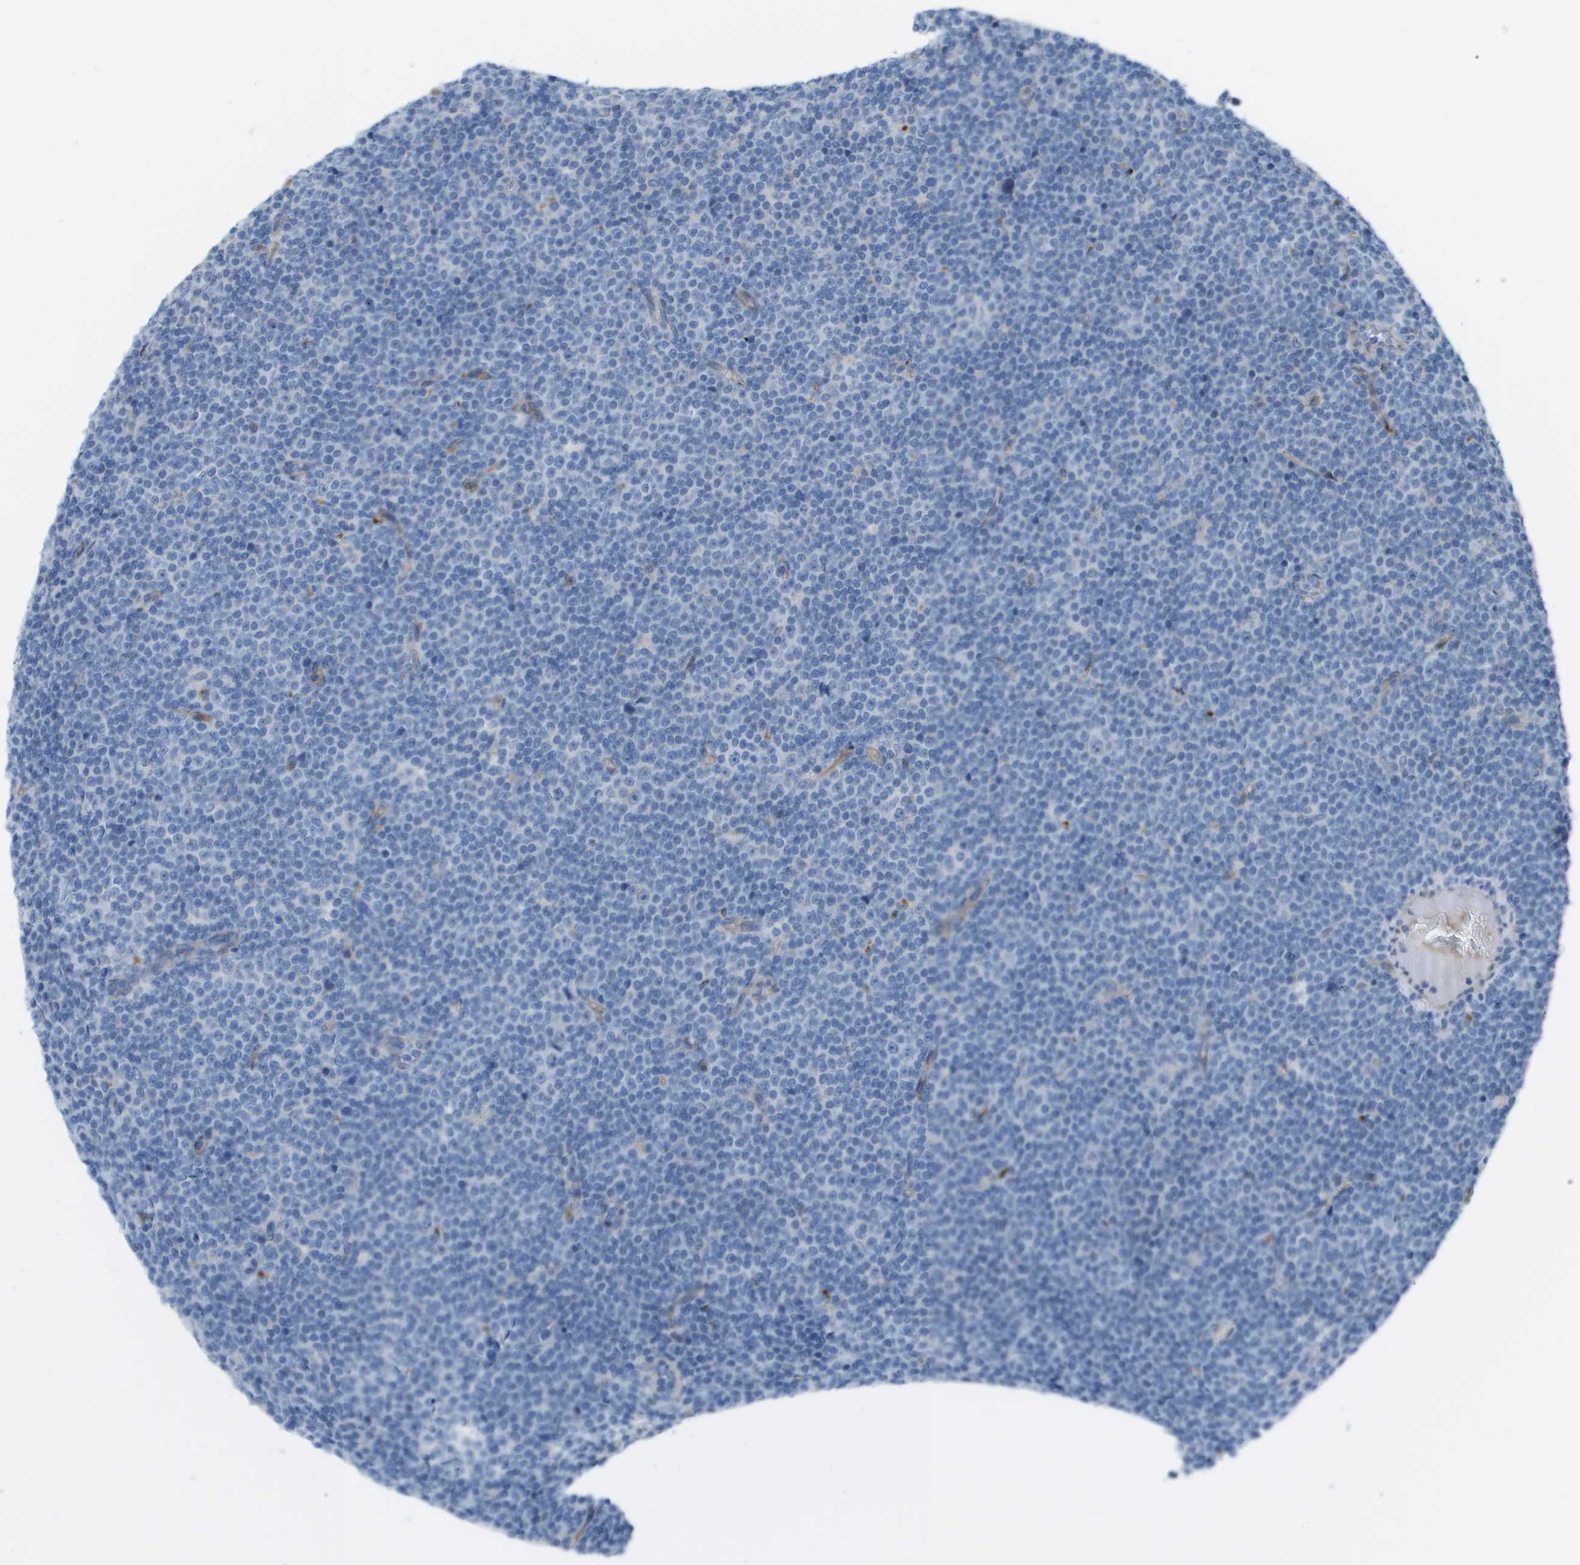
{"staining": {"intensity": "negative", "quantity": "none", "location": "none"}, "tissue": "lymphoma", "cell_type": "Tumor cells", "image_type": "cancer", "snomed": [{"axis": "morphology", "description": "Malignant lymphoma, non-Hodgkin's type, Low grade"}, {"axis": "topography", "description": "Lymph node"}], "caption": "An IHC photomicrograph of malignant lymphoma, non-Hodgkin's type (low-grade) is shown. There is no staining in tumor cells of malignant lymphoma, non-Hodgkin's type (low-grade).", "gene": "ZBTB43", "patient": {"sex": "female", "age": 67}}